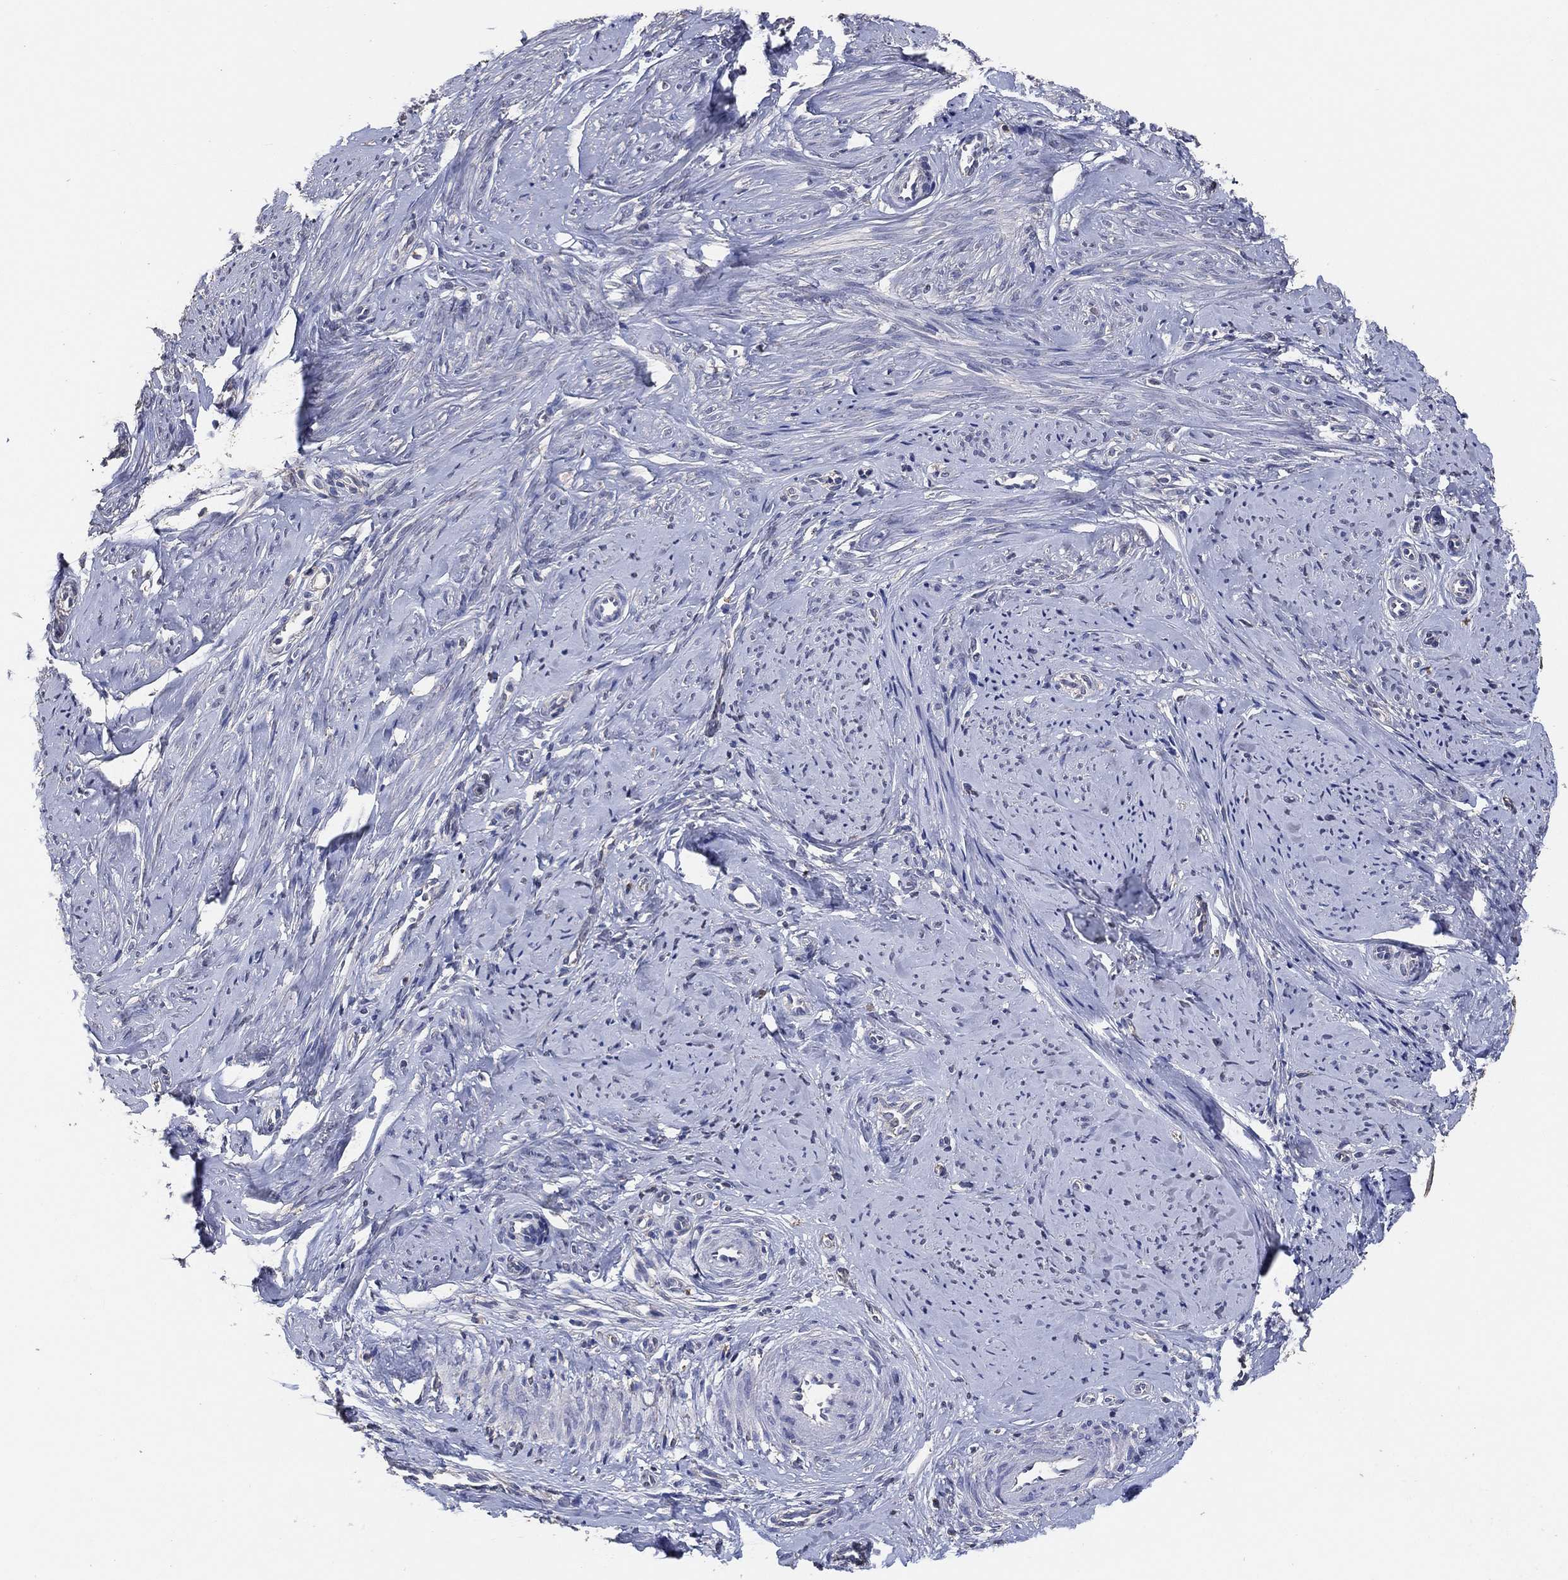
{"staining": {"intensity": "negative", "quantity": "none", "location": "none"}, "tissue": "smooth muscle", "cell_type": "Smooth muscle cells", "image_type": "normal", "snomed": [{"axis": "morphology", "description": "Normal tissue, NOS"}, {"axis": "topography", "description": "Smooth muscle"}], "caption": "Immunohistochemistry (IHC) histopathology image of normal smooth muscle: smooth muscle stained with DAB (3,3'-diaminobenzidine) reveals no significant protein expression in smooth muscle cells.", "gene": "KLK5", "patient": {"sex": "female", "age": 48}}